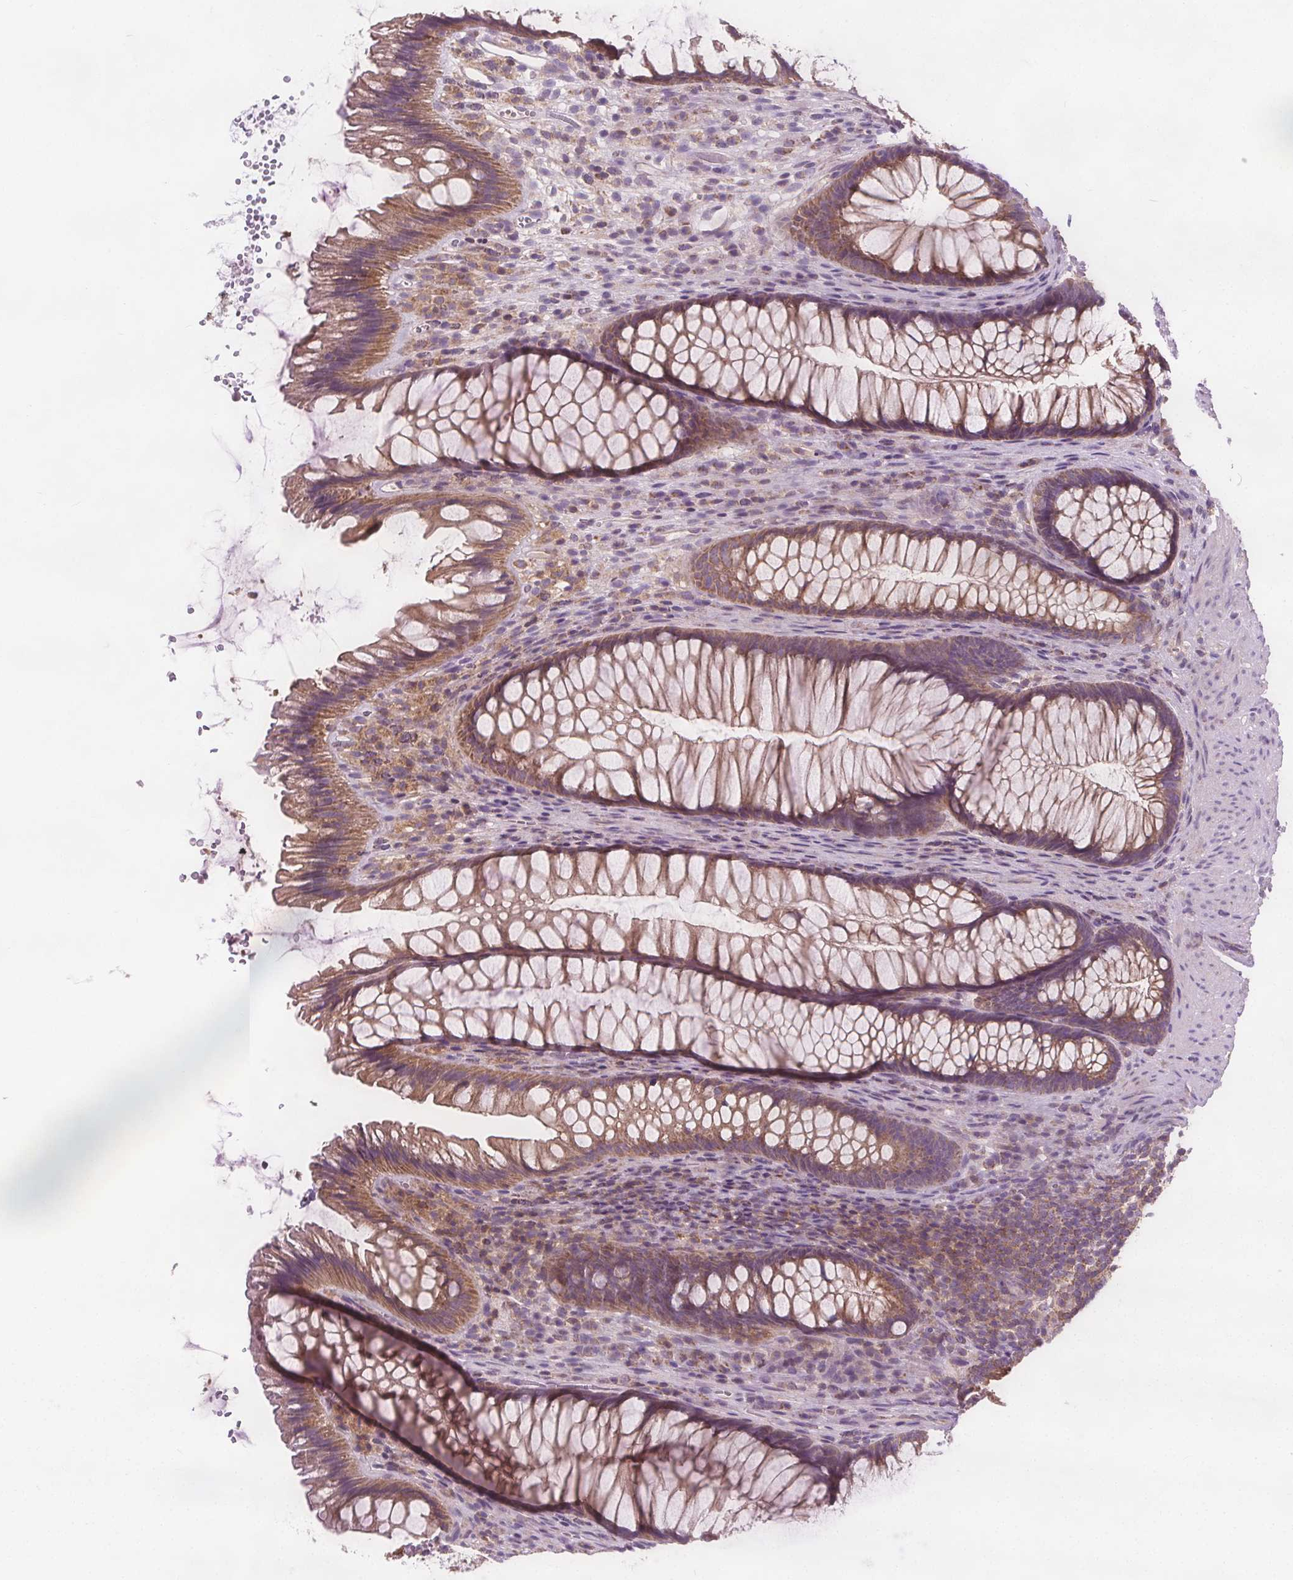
{"staining": {"intensity": "moderate", "quantity": ">75%", "location": "cytoplasmic/membranous"}, "tissue": "rectum", "cell_type": "Glandular cells", "image_type": "normal", "snomed": [{"axis": "morphology", "description": "Normal tissue, NOS"}, {"axis": "topography", "description": "Rectum"}], "caption": "A histopathology image of rectum stained for a protein shows moderate cytoplasmic/membranous brown staining in glandular cells.", "gene": "RAB20", "patient": {"sex": "male", "age": 53}}